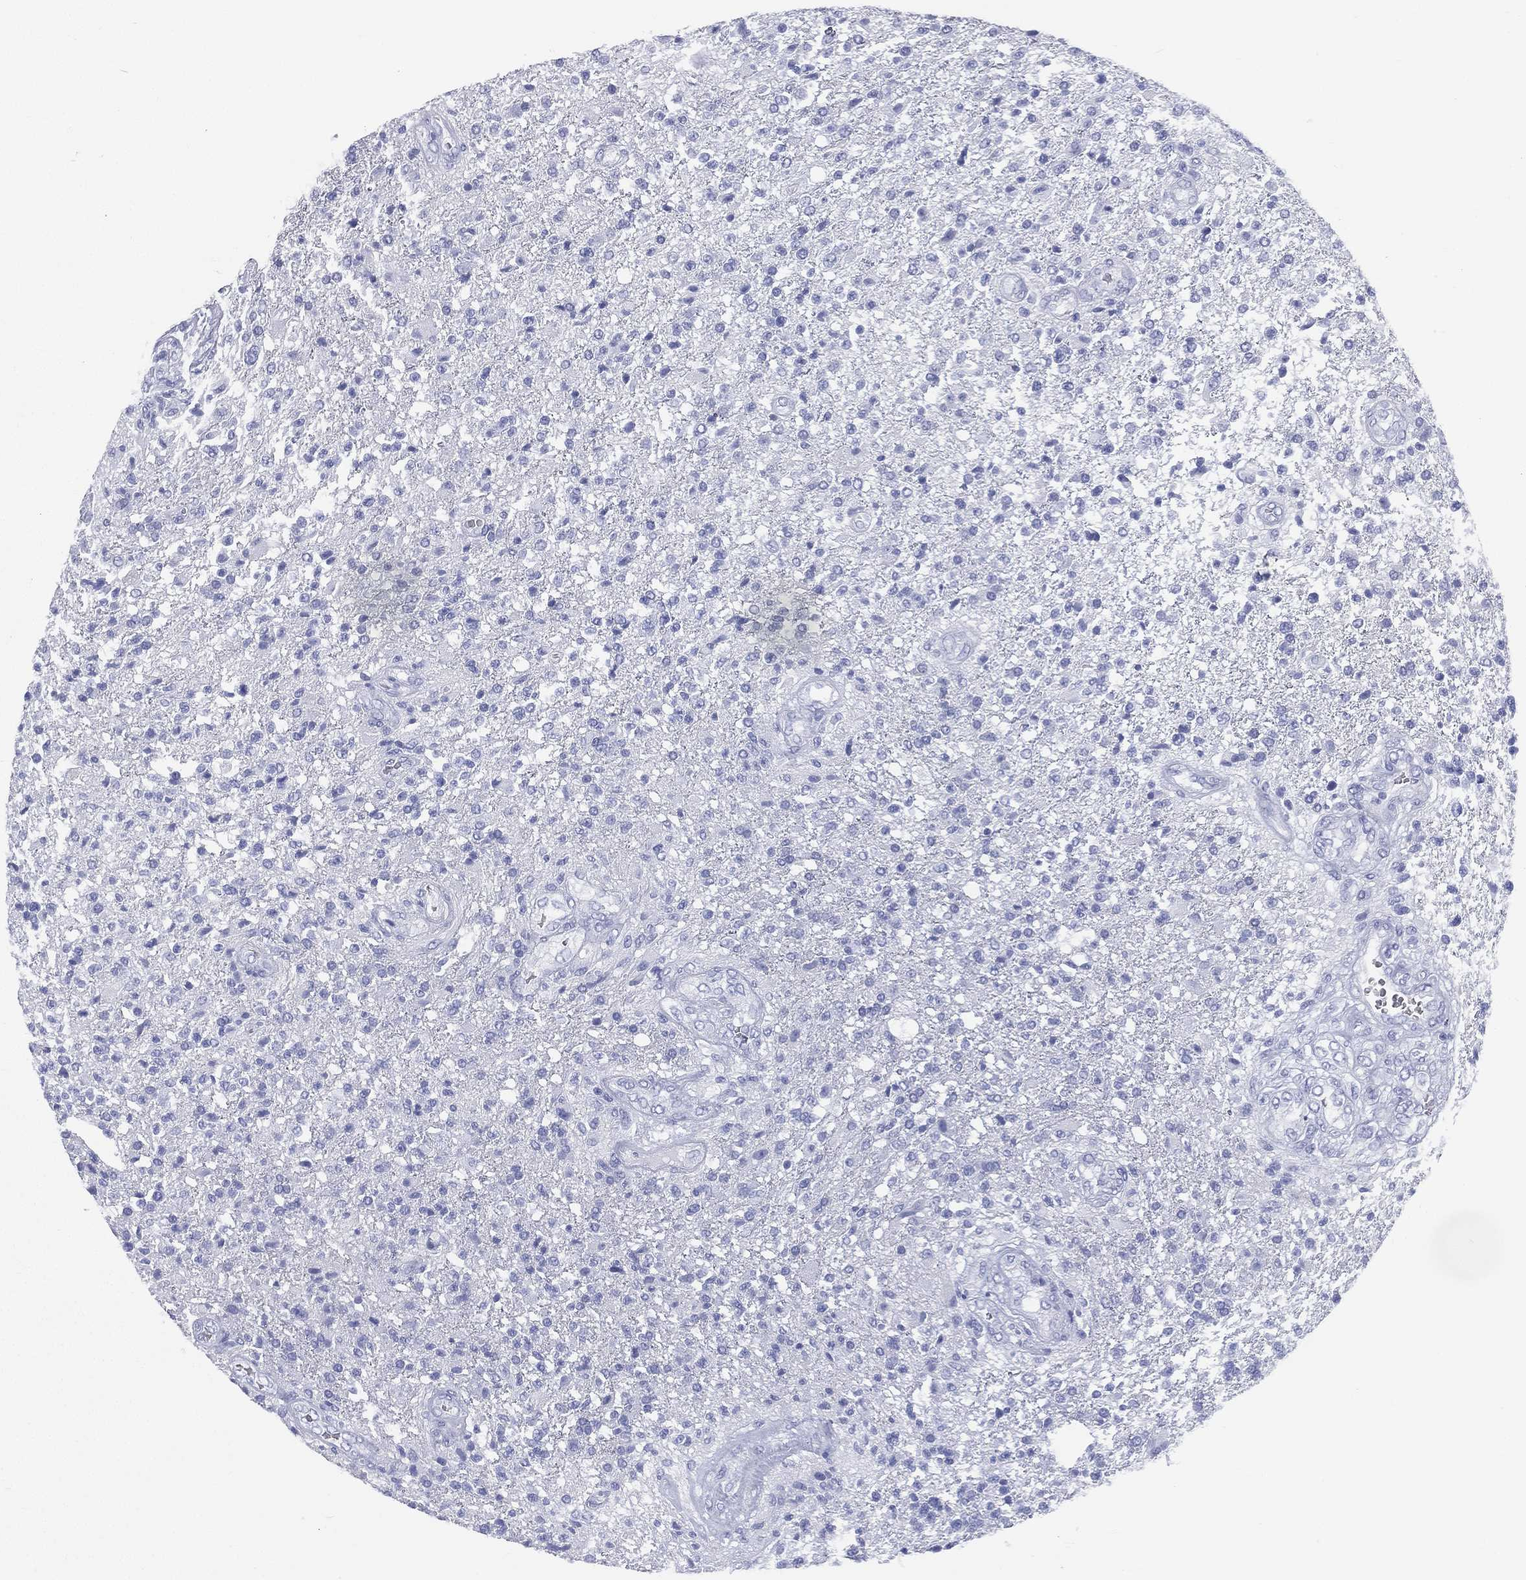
{"staining": {"intensity": "negative", "quantity": "none", "location": "none"}, "tissue": "glioma", "cell_type": "Tumor cells", "image_type": "cancer", "snomed": [{"axis": "morphology", "description": "Glioma, malignant, High grade"}, {"axis": "topography", "description": "Brain"}], "caption": "IHC of human glioma demonstrates no expression in tumor cells.", "gene": "ETNPPL", "patient": {"sex": "male", "age": 56}}